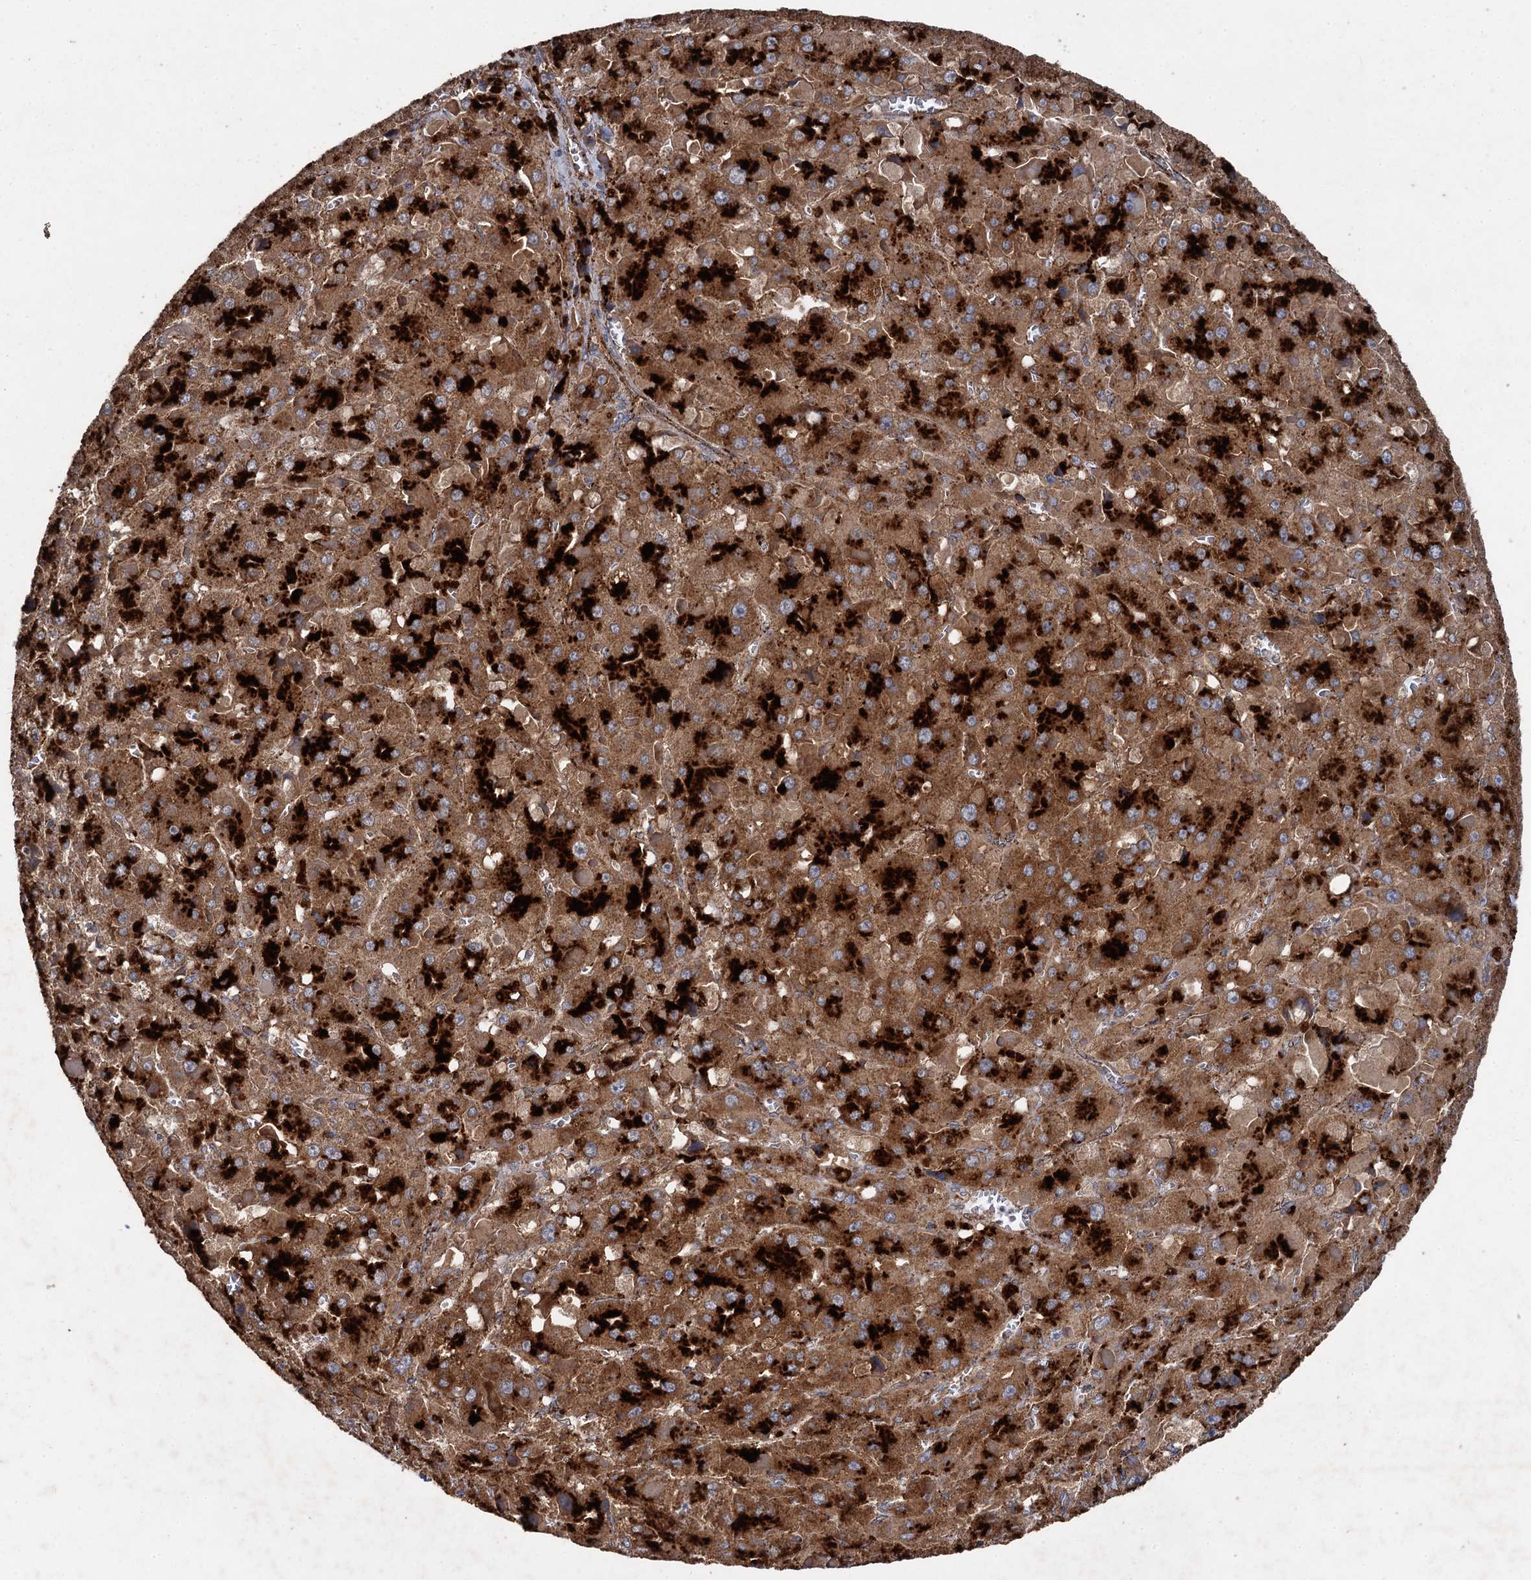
{"staining": {"intensity": "strong", "quantity": ">75%", "location": "cytoplasmic/membranous"}, "tissue": "liver cancer", "cell_type": "Tumor cells", "image_type": "cancer", "snomed": [{"axis": "morphology", "description": "Carcinoma, Hepatocellular, NOS"}, {"axis": "topography", "description": "Liver"}], "caption": "Immunohistochemical staining of human liver cancer (hepatocellular carcinoma) exhibits strong cytoplasmic/membranous protein expression in about >75% of tumor cells. (DAB (3,3'-diaminobenzidine) IHC, brown staining for protein, blue staining for nuclei).", "gene": "GBA1", "patient": {"sex": "female", "age": 73}}